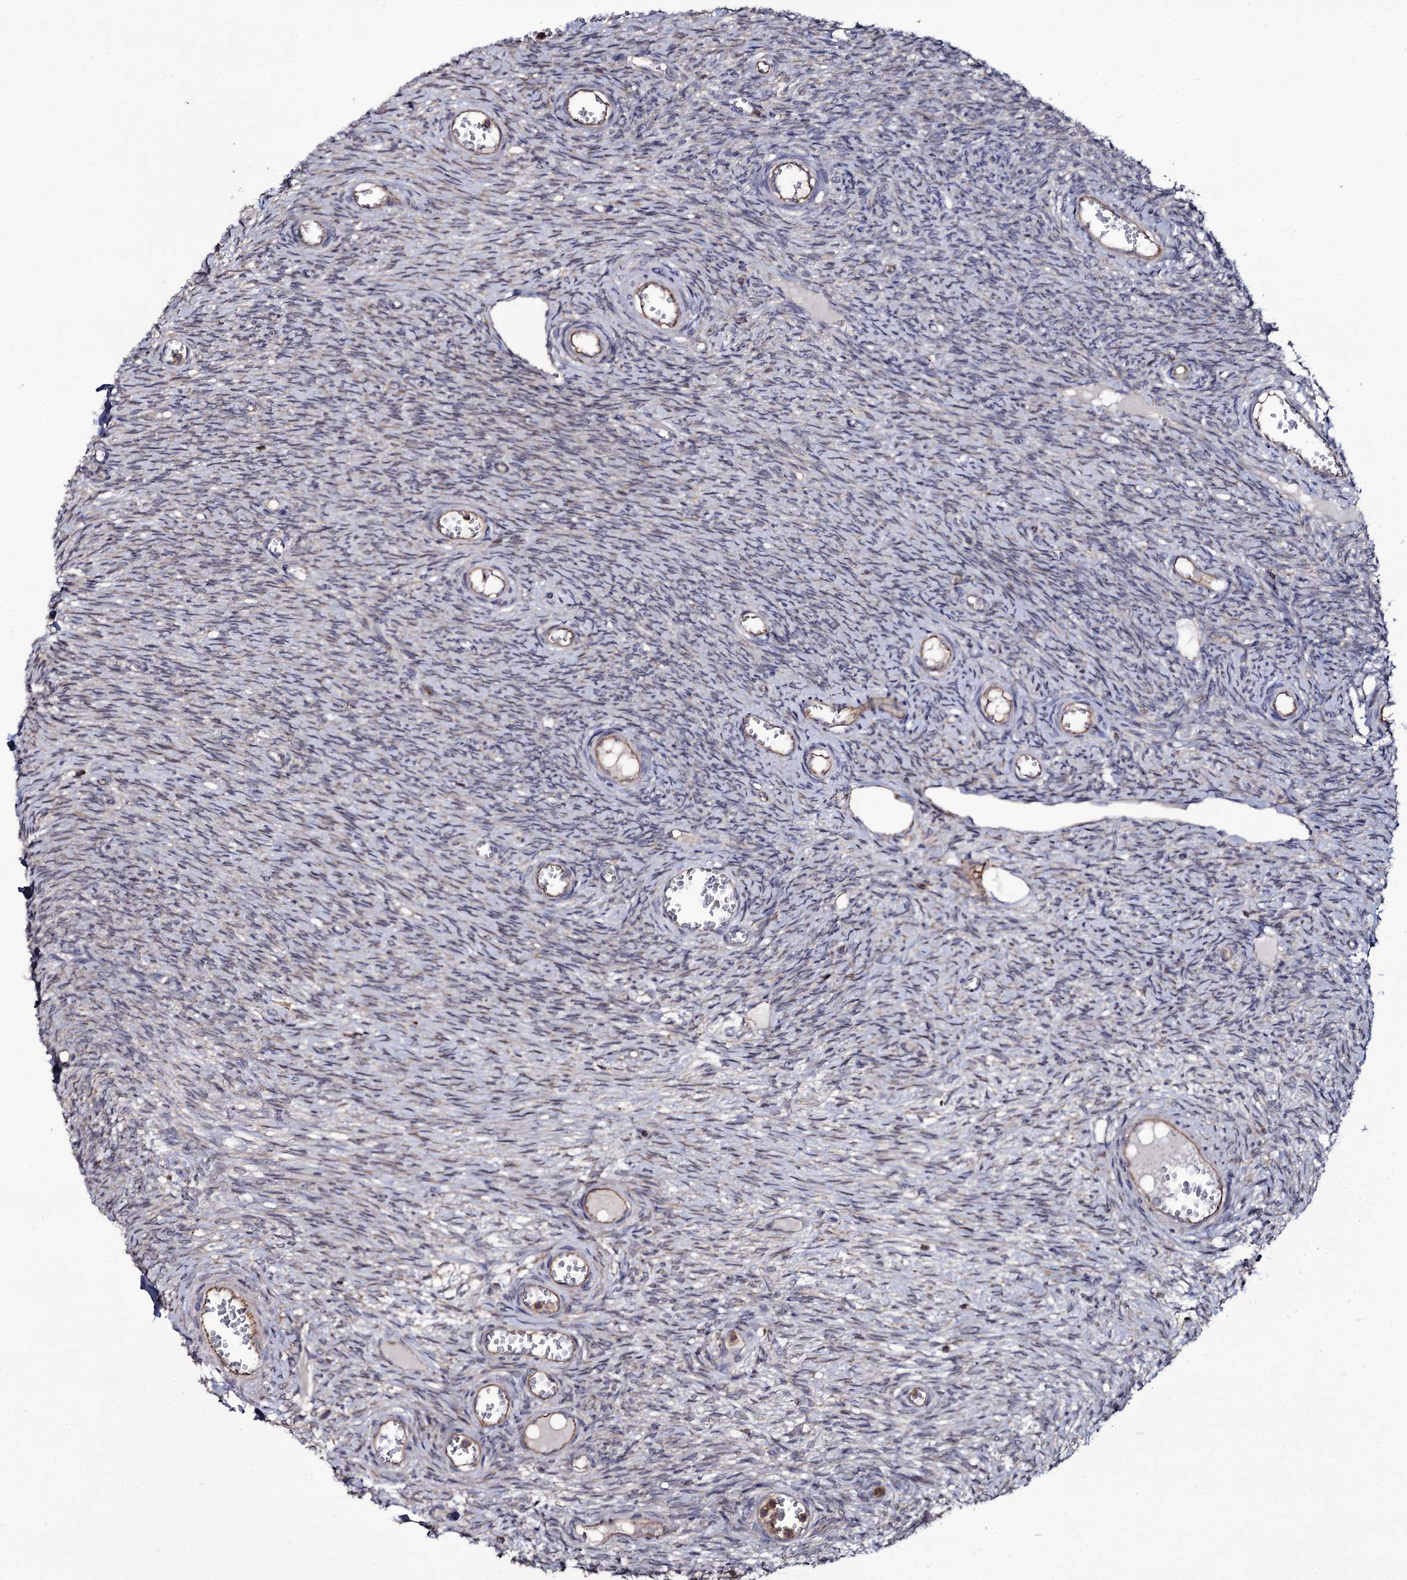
{"staining": {"intensity": "negative", "quantity": "none", "location": "none"}, "tissue": "ovary", "cell_type": "Ovarian stroma cells", "image_type": "normal", "snomed": [{"axis": "morphology", "description": "Normal tissue, NOS"}, {"axis": "topography", "description": "Ovary"}], "caption": "IHC photomicrograph of benign human ovary stained for a protein (brown), which displays no positivity in ovarian stroma cells. (Brightfield microscopy of DAB immunohistochemistry (IHC) at high magnification).", "gene": "TTC23", "patient": {"sex": "female", "age": 44}}